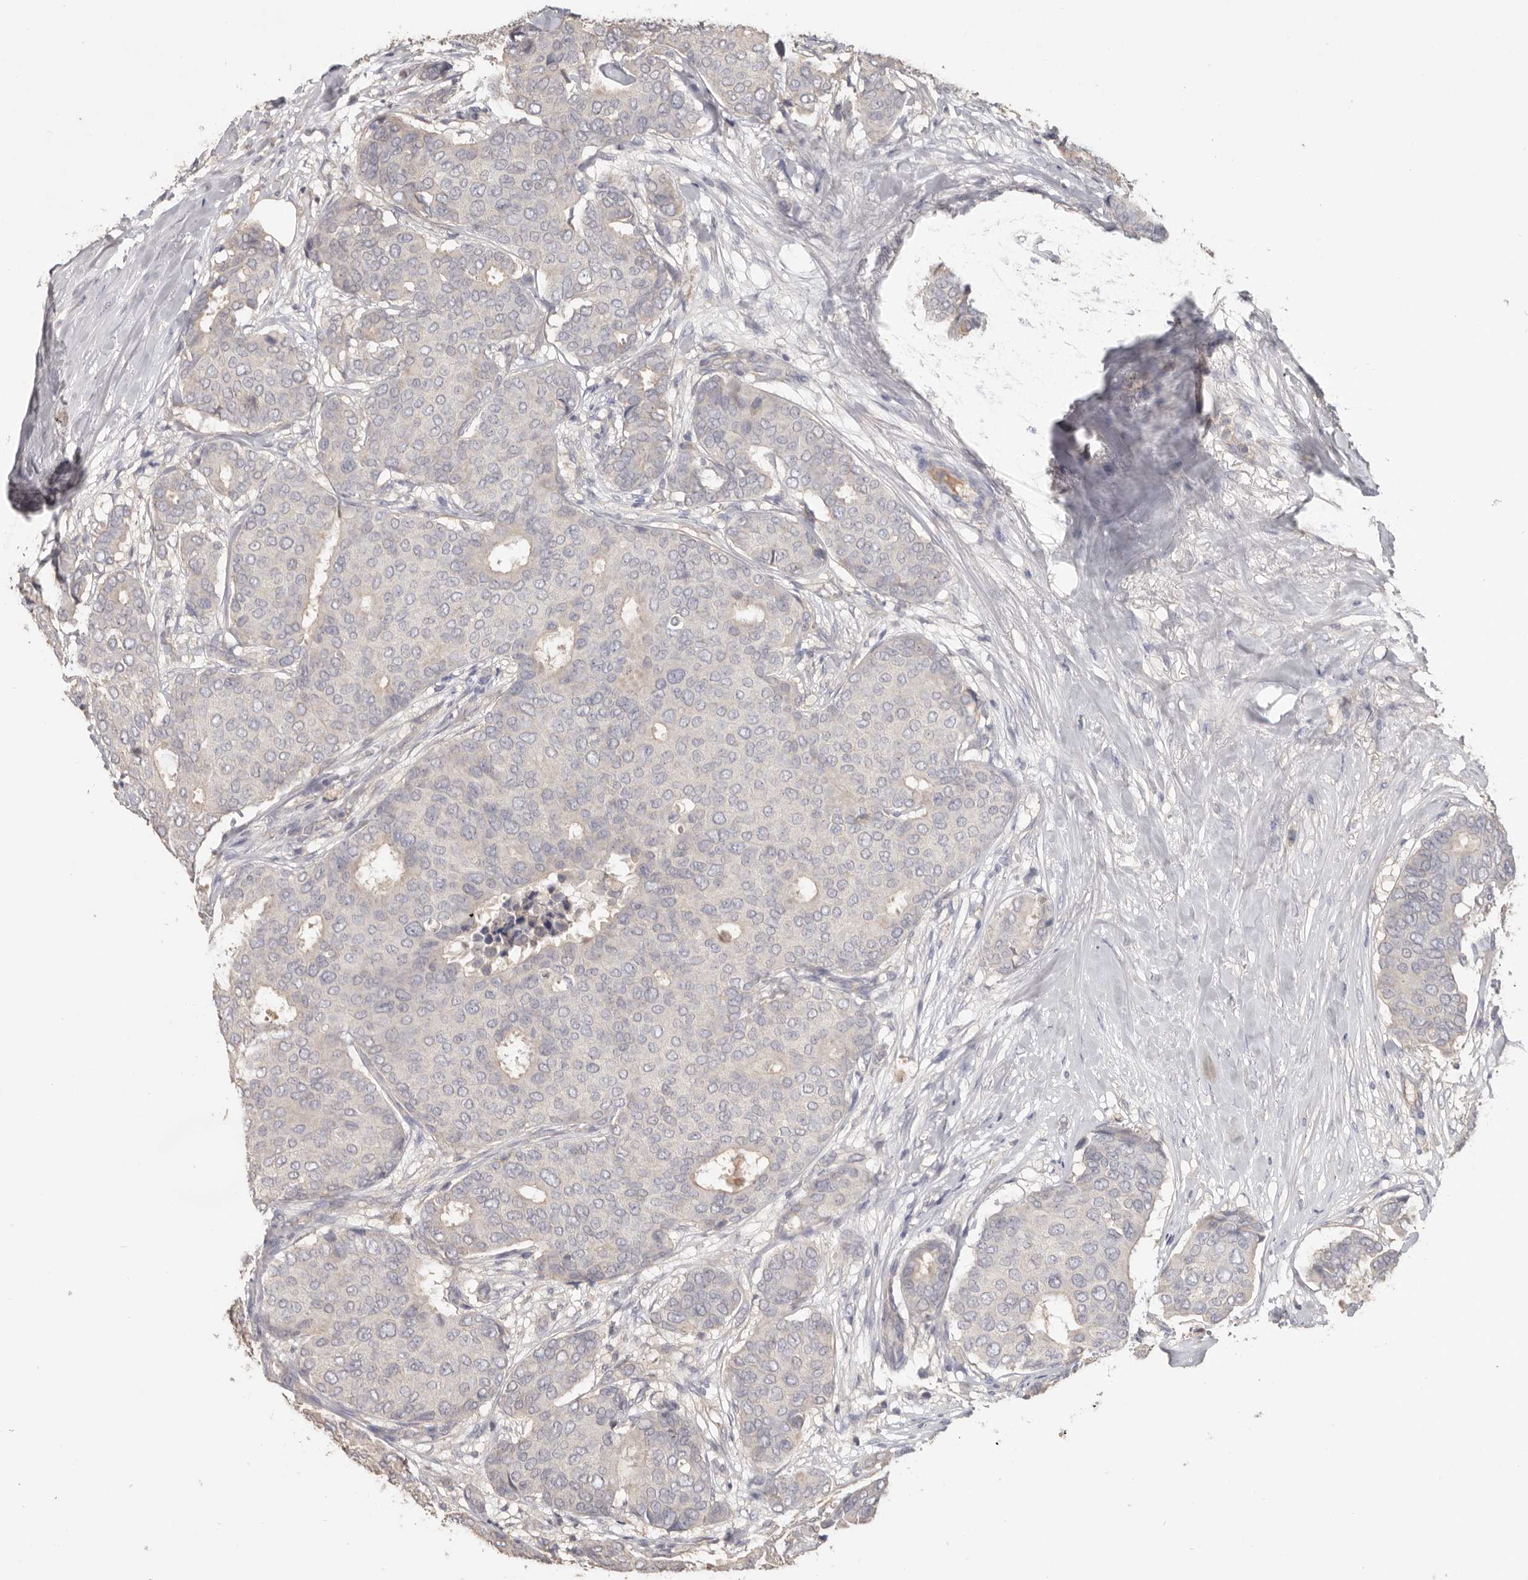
{"staining": {"intensity": "negative", "quantity": "none", "location": "none"}, "tissue": "breast cancer", "cell_type": "Tumor cells", "image_type": "cancer", "snomed": [{"axis": "morphology", "description": "Duct carcinoma"}, {"axis": "topography", "description": "Breast"}], "caption": "Tumor cells show no significant protein positivity in infiltrating ductal carcinoma (breast).", "gene": "HCAR2", "patient": {"sex": "female", "age": 75}}